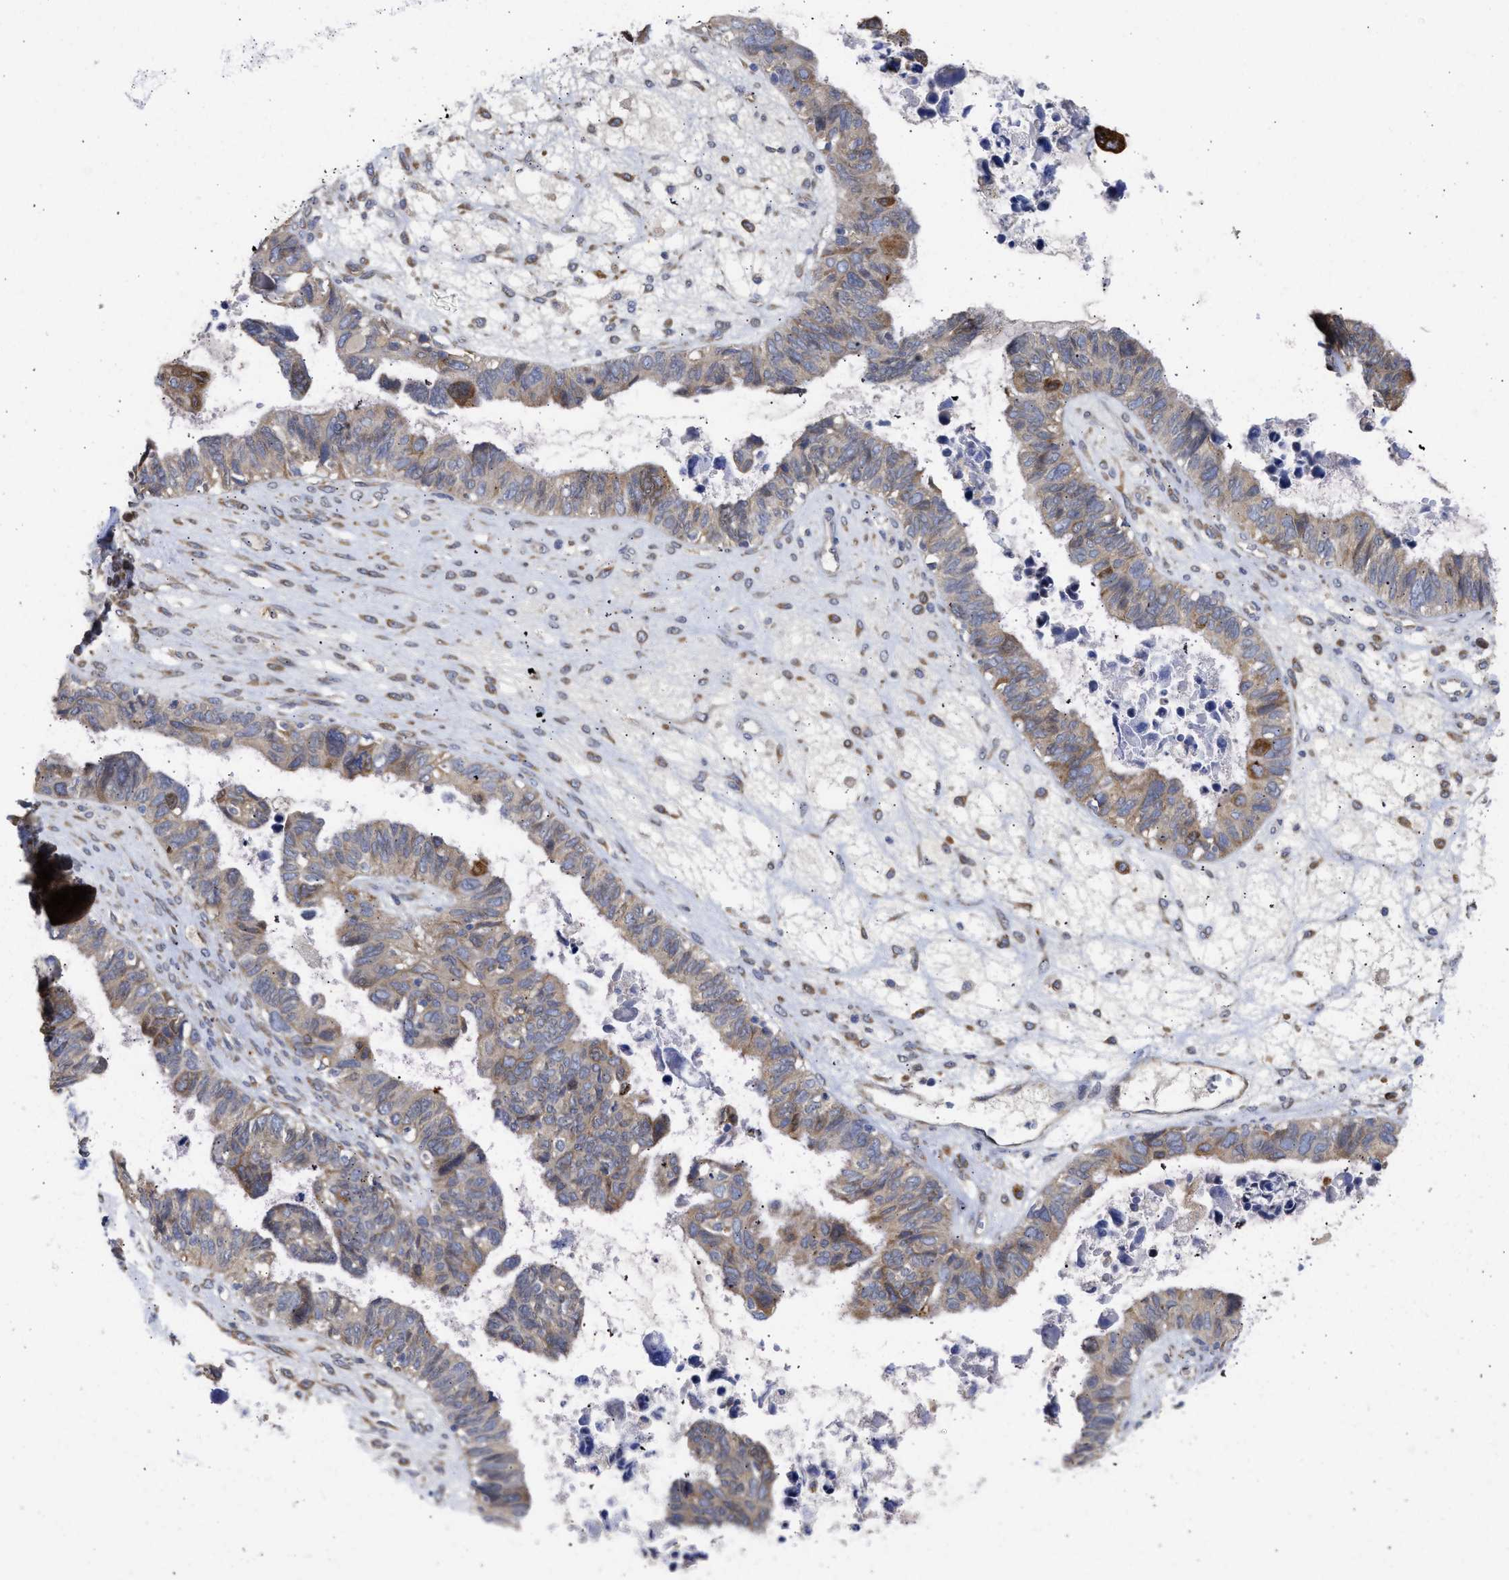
{"staining": {"intensity": "weak", "quantity": "25%-75%", "location": "cytoplasmic/membranous"}, "tissue": "ovarian cancer", "cell_type": "Tumor cells", "image_type": "cancer", "snomed": [{"axis": "morphology", "description": "Cystadenocarcinoma, serous, NOS"}, {"axis": "topography", "description": "Ovary"}], "caption": "An IHC micrograph of tumor tissue is shown. Protein staining in brown labels weak cytoplasmic/membranous positivity in ovarian serous cystadenocarcinoma within tumor cells. The protein is stained brown, and the nuclei are stained in blue (DAB (3,3'-diaminobenzidine) IHC with brightfield microscopy, high magnification).", "gene": "TMED1", "patient": {"sex": "female", "age": 79}}